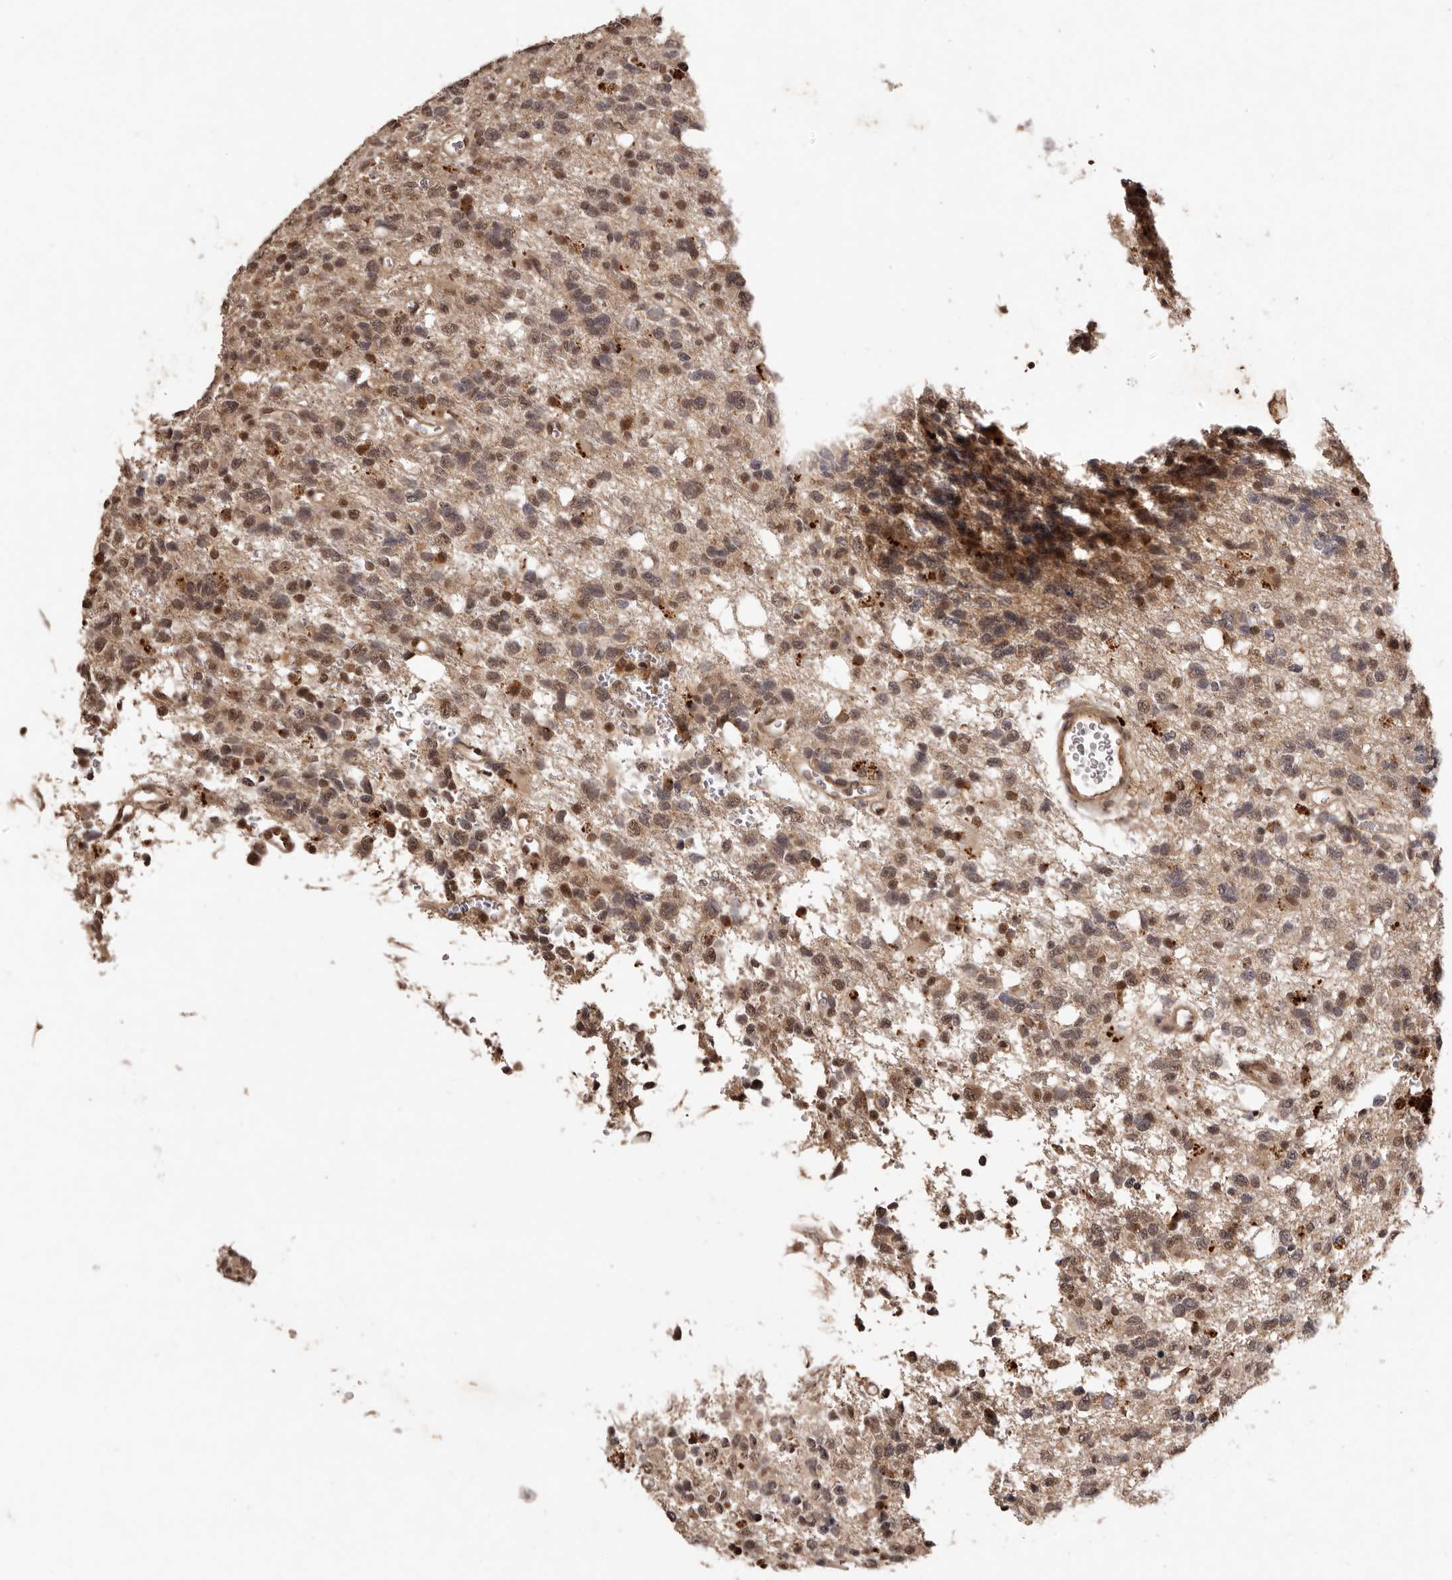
{"staining": {"intensity": "moderate", "quantity": "25%-75%", "location": "cytoplasmic/membranous,nuclear"}, "tissue": "glioma", "cell_type": "Tumor cells", "image_type": "cancer", "snomed": [{"axis": "morphology", "description": "Glioma, malignant, High grade"}, {"axis": "topography", "description": "Brain"}], "caption": "A high-resolution micrograph shows IHC staining of high-grade glioma (malignant), which displays moderate cytoplasmic/membranous and nuclear expression in approximately 25%-75% of tumor cells.", "gene": "NOTCH1", "patient": {"sex": "female", "age": 62}}